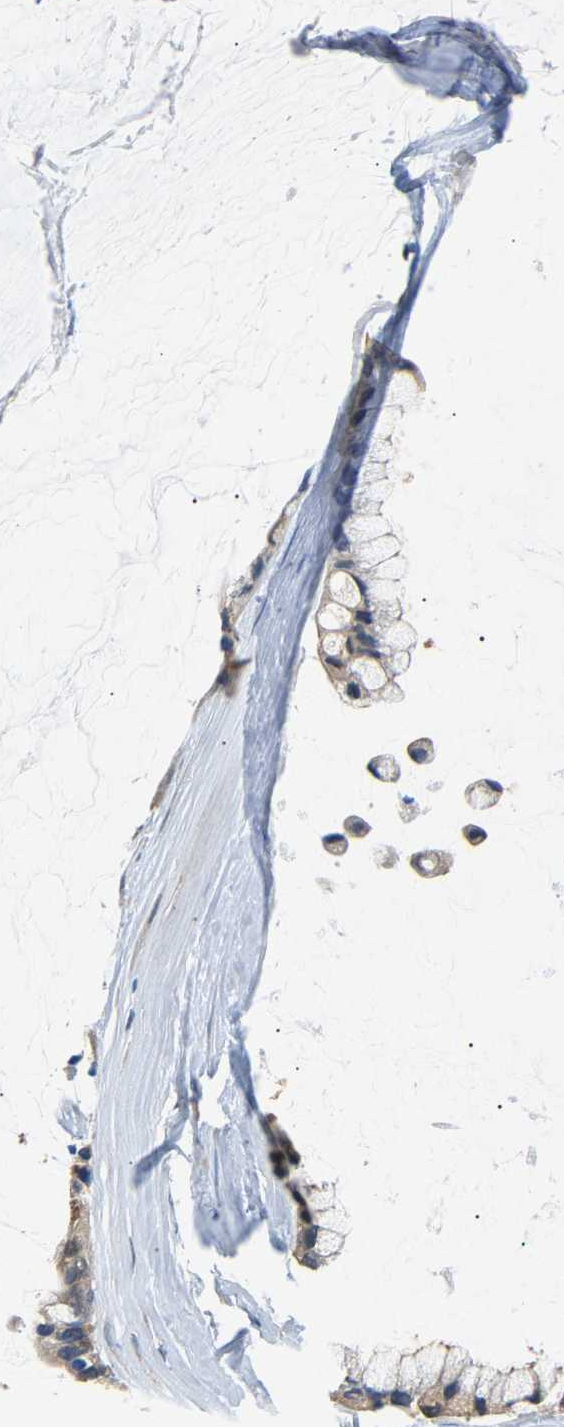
{"staining": {"intensity": "weak", "quantity": ">75%", "location": "cytoplasmic/membranous"}, "tissue": "ovarian cancer", "cell_type": "Tumor cells", "image_type": "cancer", "snomed": [{"axis": "morphology", "description": "Cystadenocarcinoma, mucinous, NOS"}, {"axis": "topography", "description": "Ovary"}], "caption": "Immunohistochemical staining of human ovarian mucinous cystadenocarcinoma demonstrates weak cytoplasmic/membranous protein expression in approximately >75% of tumor cells.", "gene": "ARHGEF12", "patient": {"sex": "female", "age": 39}}